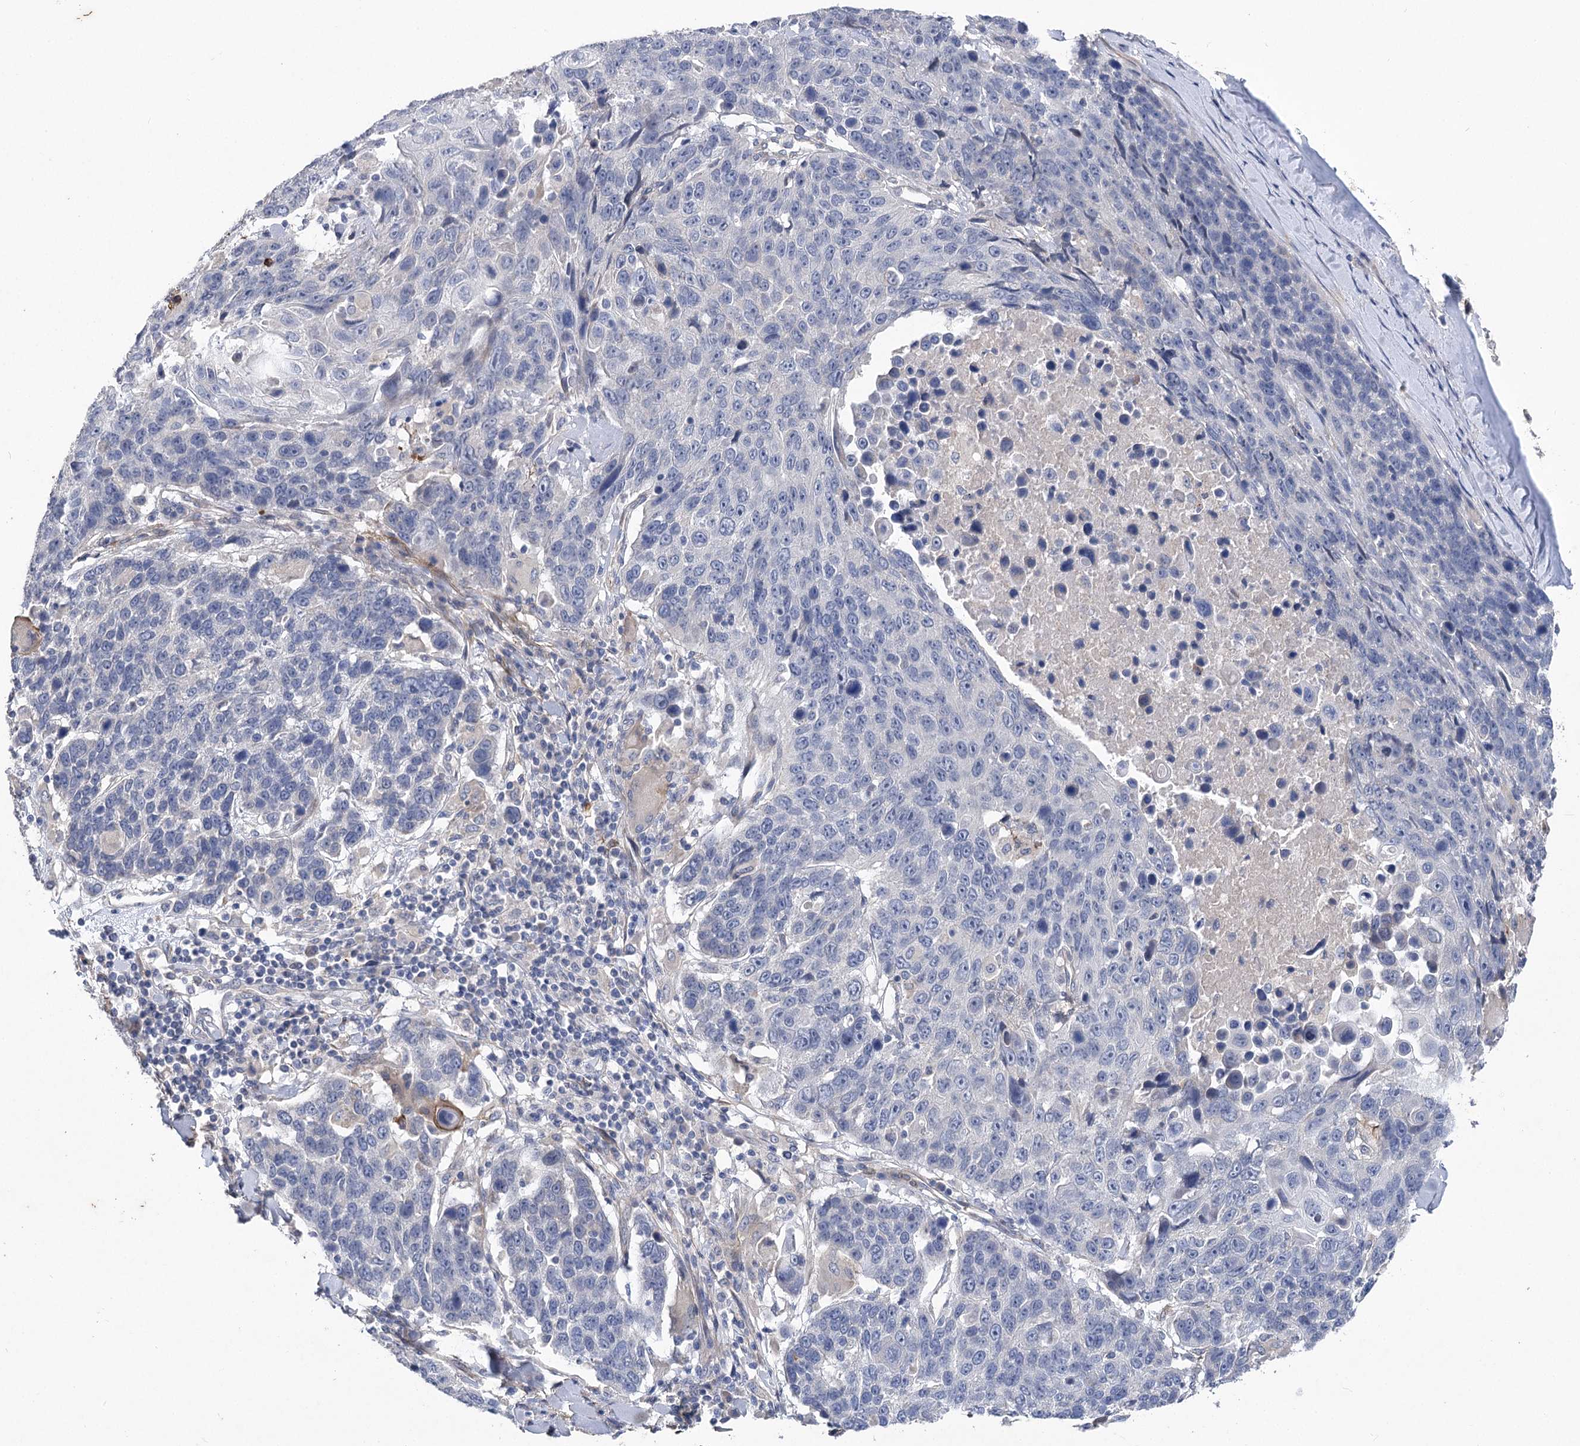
{"staining": {"intensity": "negative", "quantity": "none", "location": "none"}, "tissue": "lung cancer", "cell_type": "Tumor cells", "image_type": "cancer", "snomed": [{"axis": "morphology", "description": "Squamous cell carcinoma, NOS"}, {"axis": "topography", "description": "Lung"}], "caption": "Protein analysis of lung cancer reveals no significant staining in tumor cells. (DAB (3,3'-diaminobenzidine) immunohistochemistry visualized using brightfield microscopy, high magnification).", "gene": "RDH16", "patient": {"sex": "male", "age": 66}}